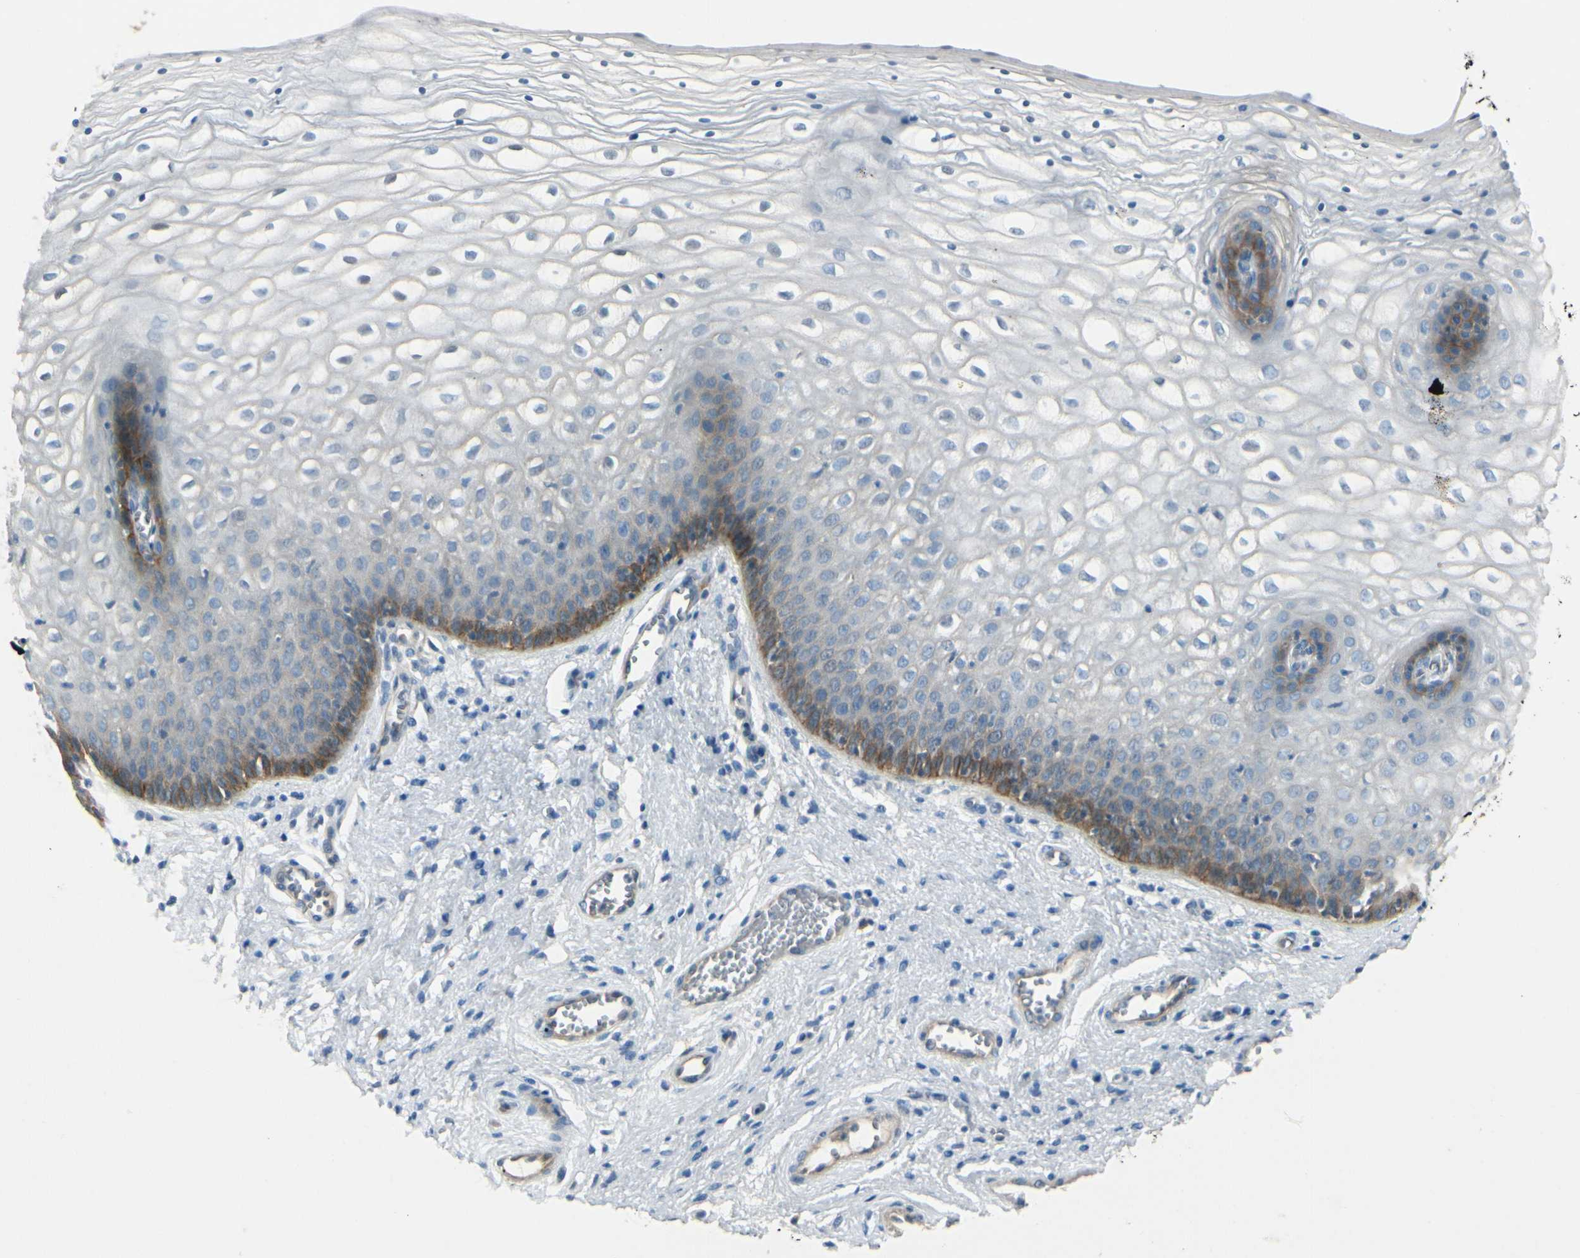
{"staining": {"intensity": "moderate", "quantity": "<25%", "location": "cytoplasmic/membranous"}, "tissue": "vagina", "cell_type": "Squamous epithelial cells", "image_type": "normal", "snomed": [{"axis": "morphology", "description": "Normal tissue, NOS"}, {"axis": "topography", "description": "Vagina"}], "caption": "Protein expression by IHC exhibits moderate cytoplasmic/membranous expression in about <25% of squamous epithelial cells in benign vagina.", "gene": "ITGA3", "patient": {"sex": "female", "age": 34}}